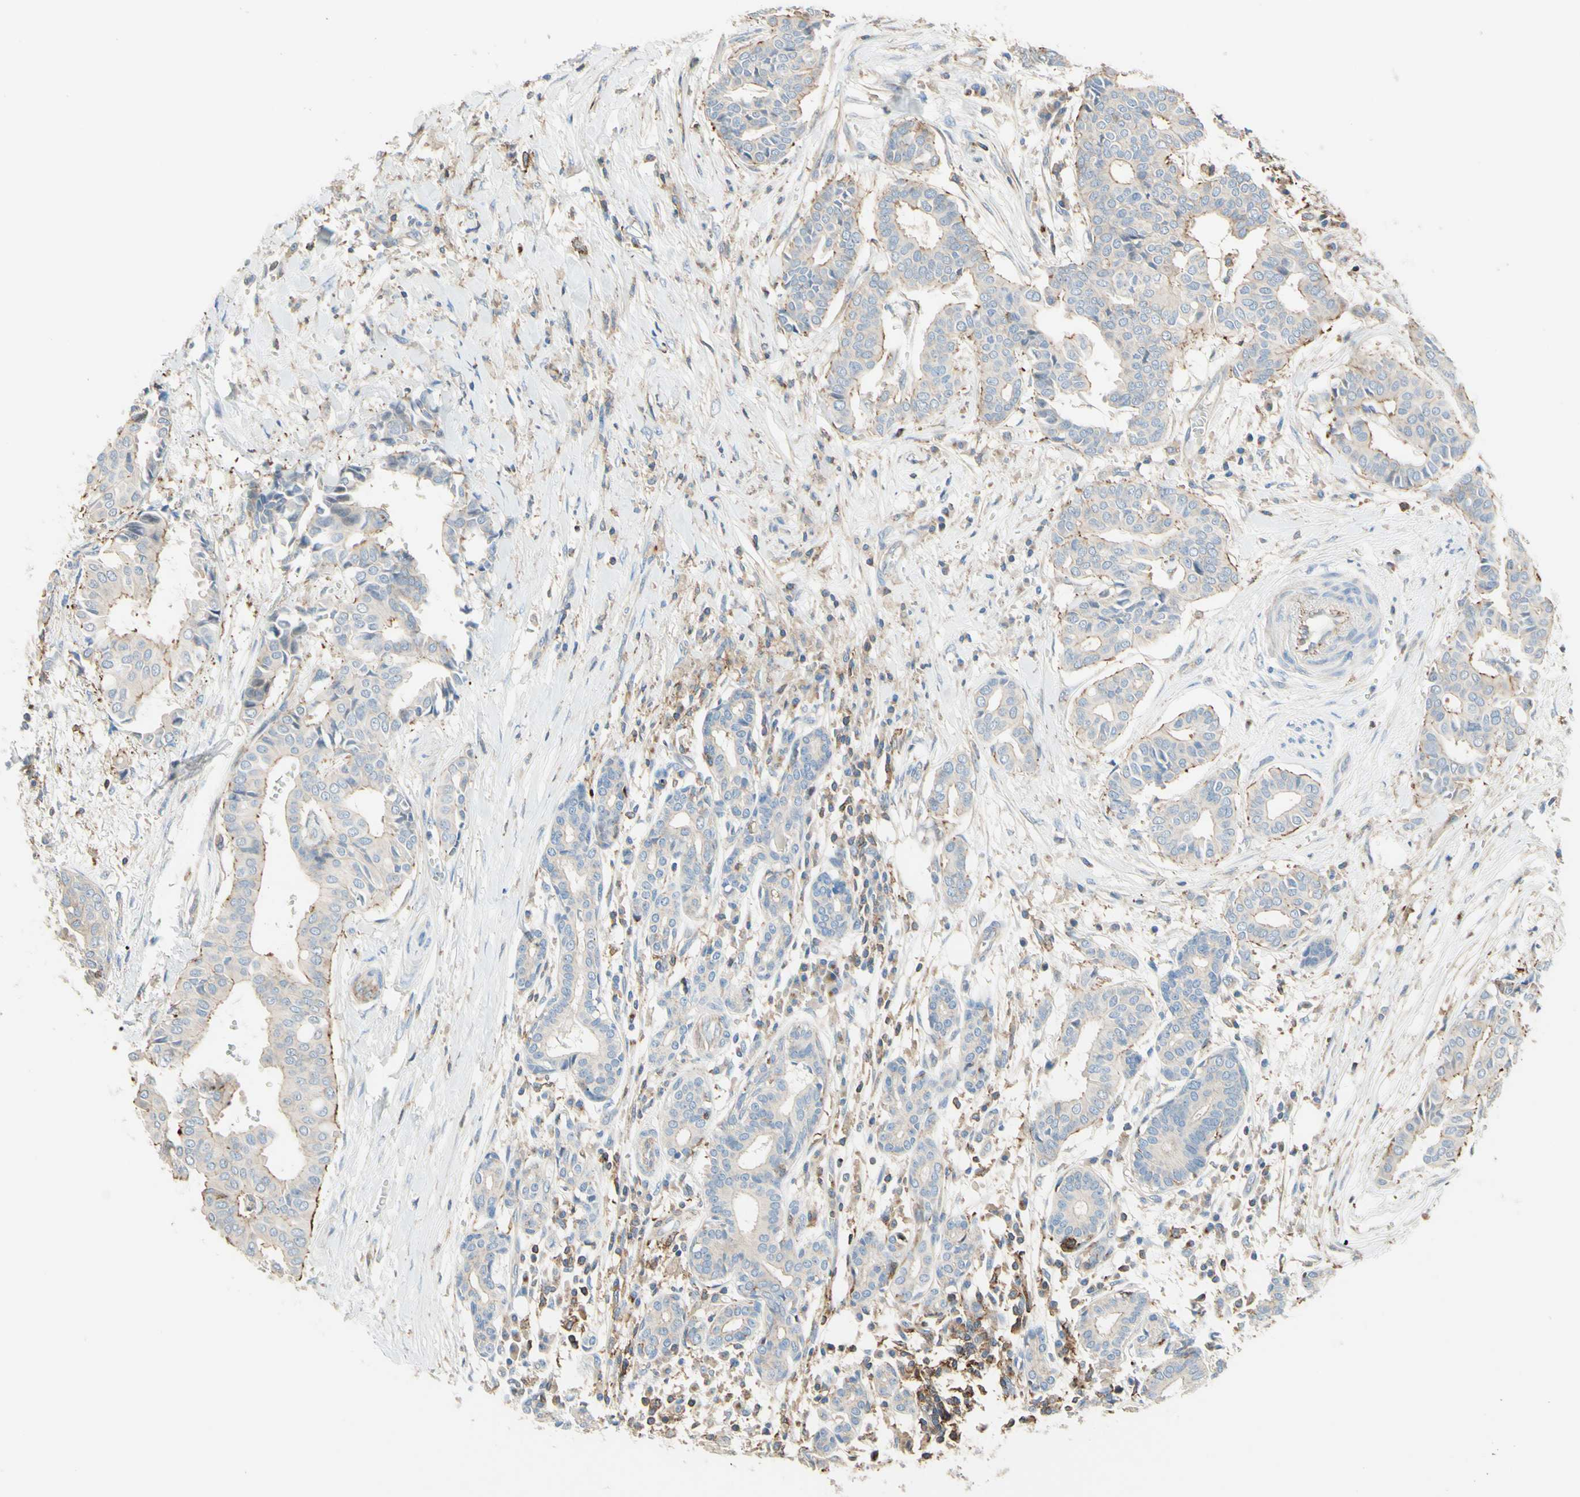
{"staining": {"intensity": "weak", "quantity": "25%-75%", "location": "cytoplasmic/membranous"}, "tissue": "head and neck cancer", "cell_type": "Tumor cells", "image_type": "cancer", "snomed": [{"axis": "morphology", "description": "Adenocarcinoma, NOS"}, {"axis": "topography", "description": "Salivary gland"}, {"axis": "topography", "description": "Head-Neck"}], "caption": "Immunohistochemistry (IHC) photomicrograph of human head and neck cancer stained for a protein (brown), which displays low levels of weak cytoplasmic/membranous expression in approximately 25%-75% of tumor cells.", "gene": "SEMA4C", "patient": {"sex": "female", "age": 59}}